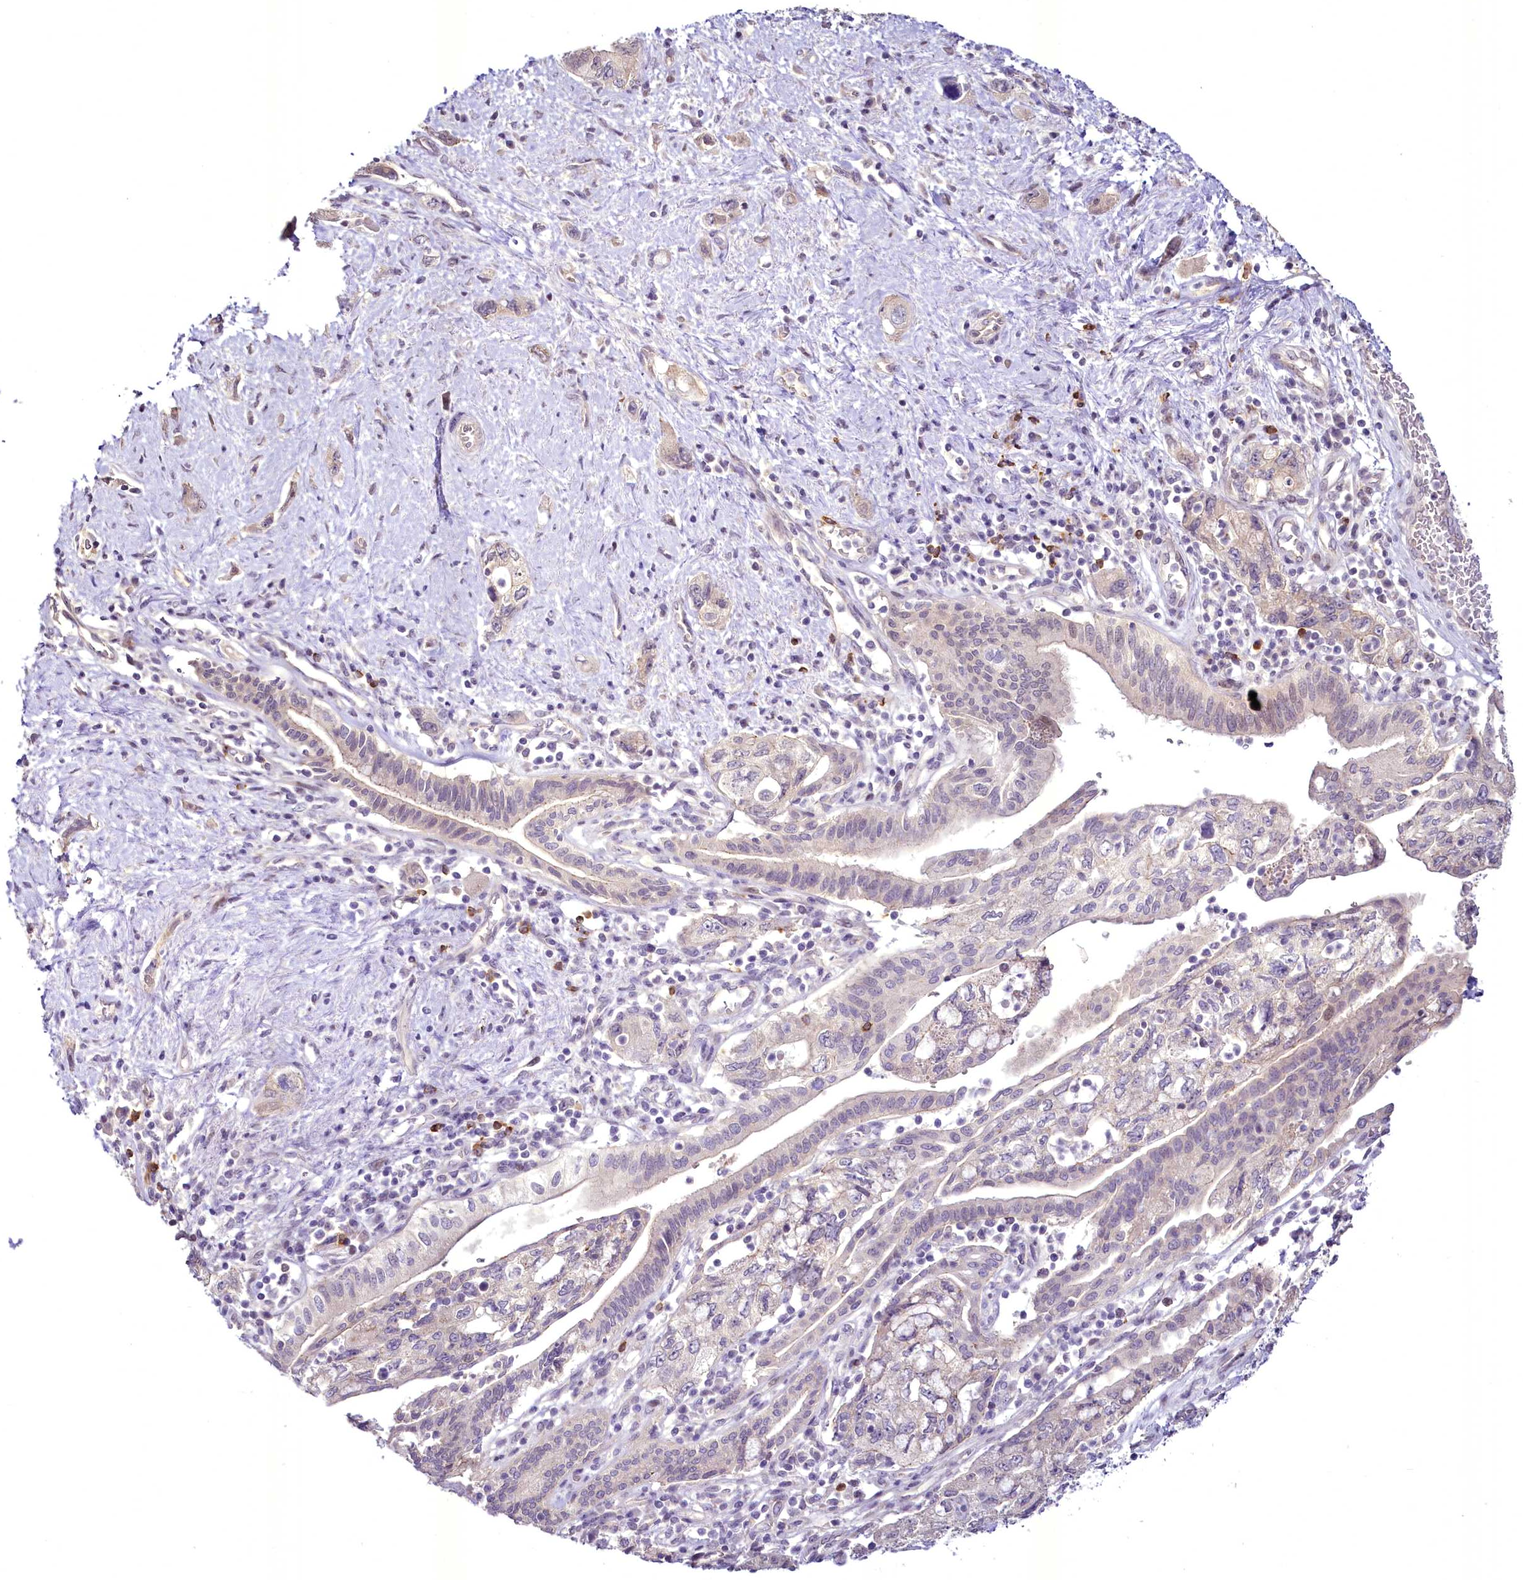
{"staining": {"intensity": "negative", "quantity": "none", "location": "none"}, "tissue": "pancreatic cancer", "cell_type": "Tumor cells", "image_type": "cancer", "snomed": [{"axis": "morphology", "description": "Adenocarcinoma, NOS"}, {"axis": "topography", "description": "Pancreas"}], "caption": "Immunohistochemical staining of human pancreatic cancer exhibits no significant expression in tumor cells.", "gene": "BANK1", "patient": {"sex": "female", "age": 73}}